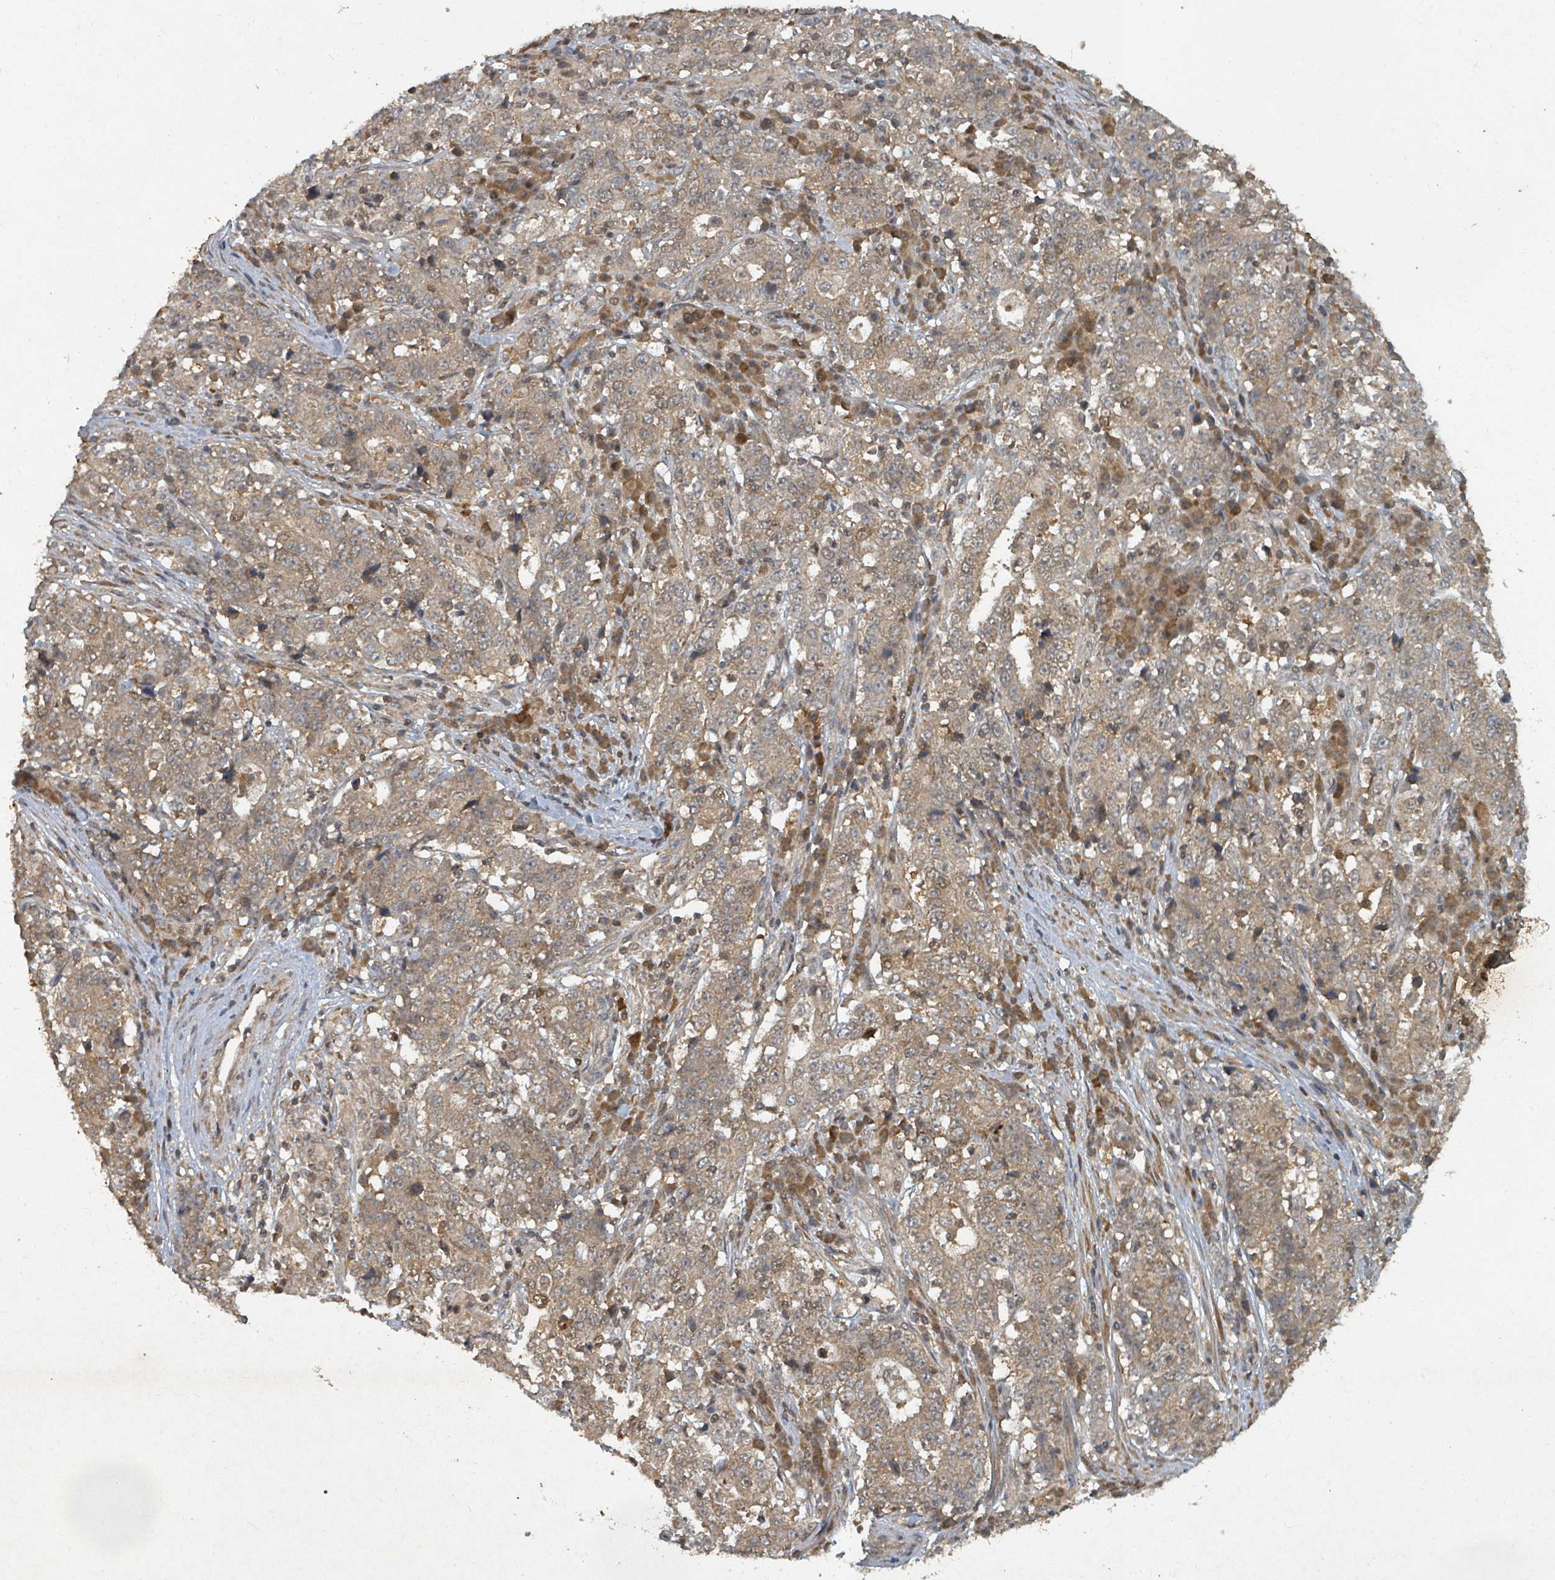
{"staining": {"intensity": "weak", "quantity": ">75%", "location": "cytoplasmic/membranous"}, "tissue": "stomach cancer", "cell_type": "Tumor cells", "image_type": "cancer", "snomed": [{"axis": "morphology", "description": "Adenocarcinoma, NOS"}, {"axis": "topography", "description": "Stomach"}], "caption": "Stomach cancer (adenocarcinoma) tissue displays weak cytoplasmic/membranous staining in about >75% of tumor cells, visualized by immunohistochemistry.", "gene": "KDM4E", "patient": {"sex": "male", "age": 59}}